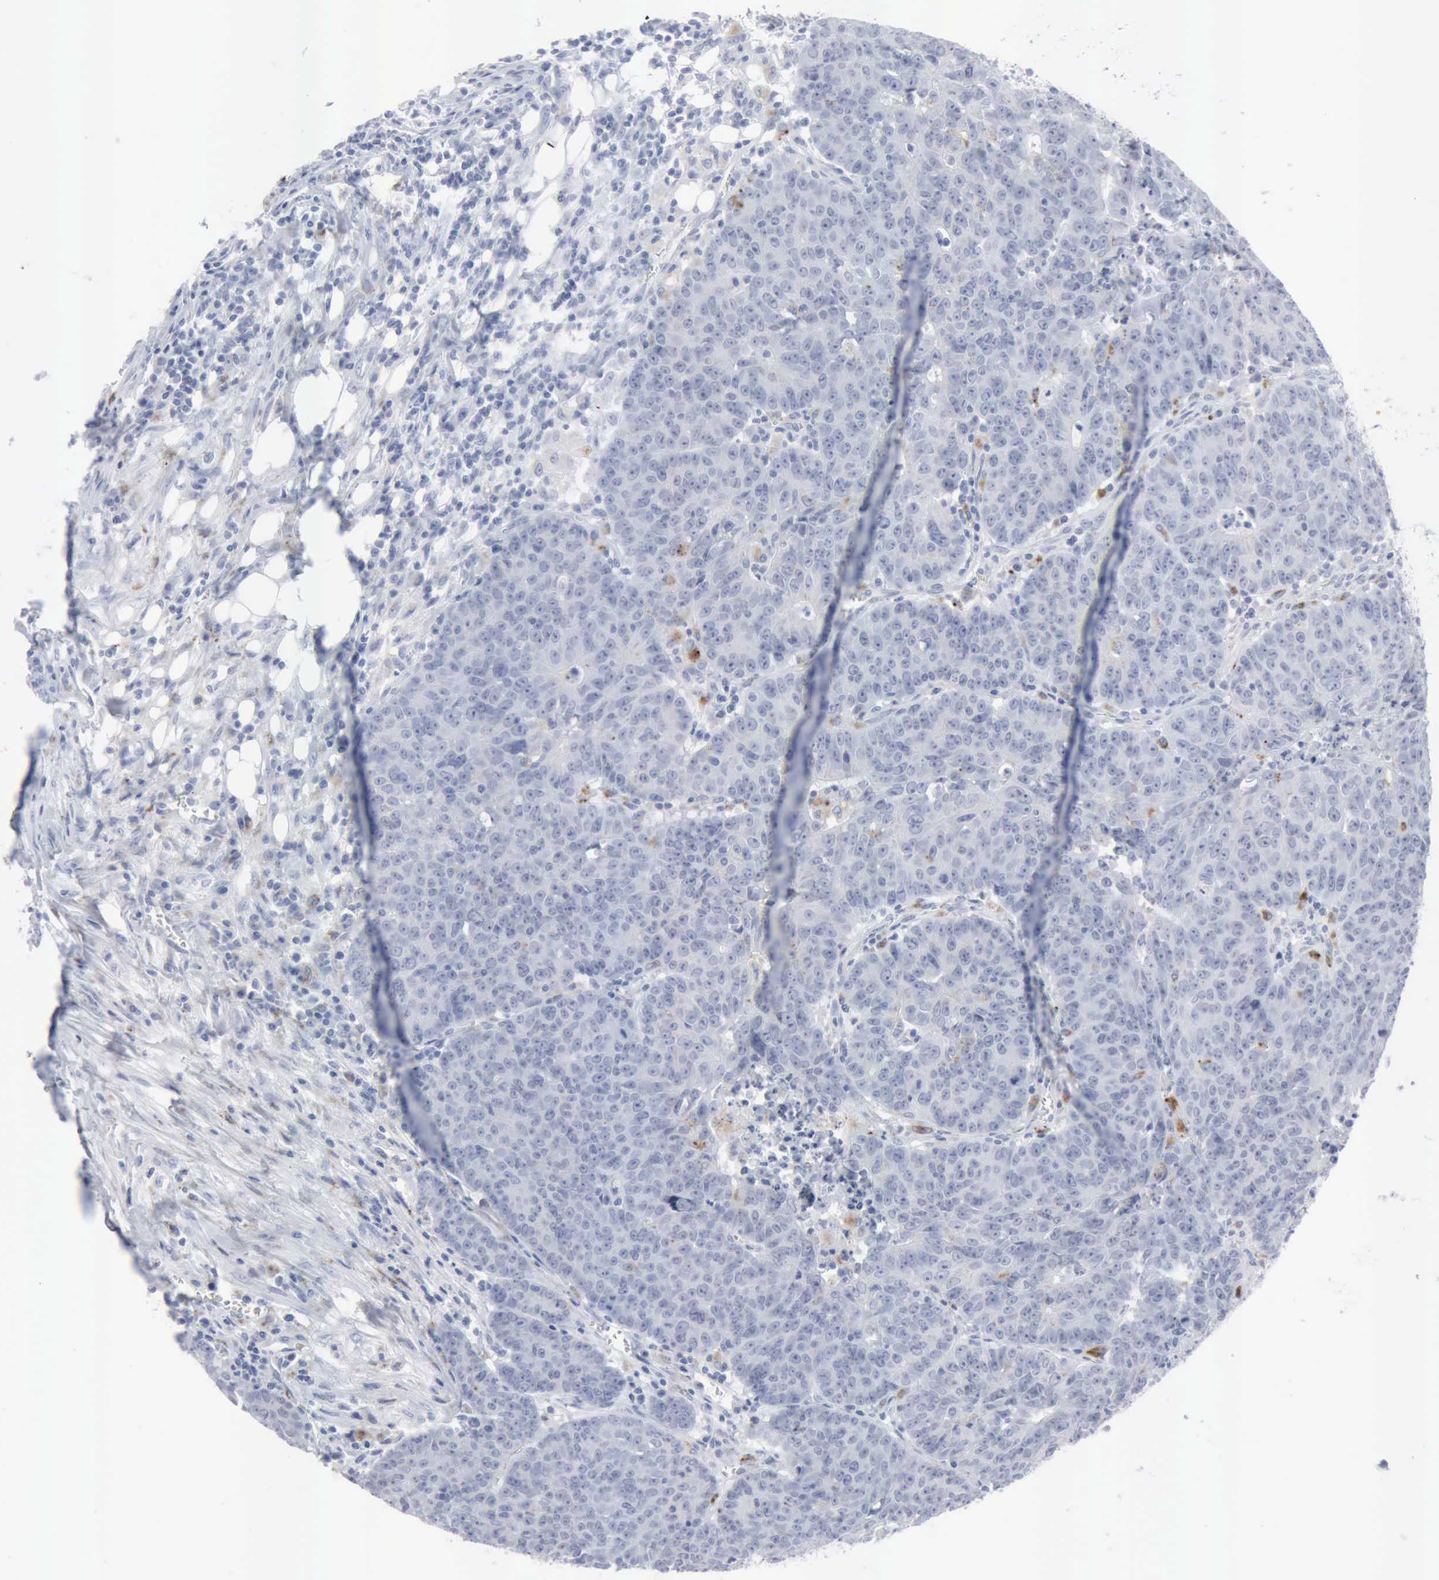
{"staining": {"intensity": "negative", "quantity": "none", "location": "none"}, "tissue": "colorectal cancer", "cell_type": "Tumor cells", "image_type": "cancer", "snomed": [{"axis": "morphology", "description": "Adenocarcinoma, NOS"}, {"axis": "topography", "description": "Colon"}], "caption": "Immunohistochemistry (IHC) image of neoplastic tissue: colorectal cancer (adenocarcinoma) stained with DAB (3,3'-diaminobenzidine) demonstrates no significant protein positivity in tumor cells.", "gene": "GLA", "patient": {"sex": "female", "age": 53}}